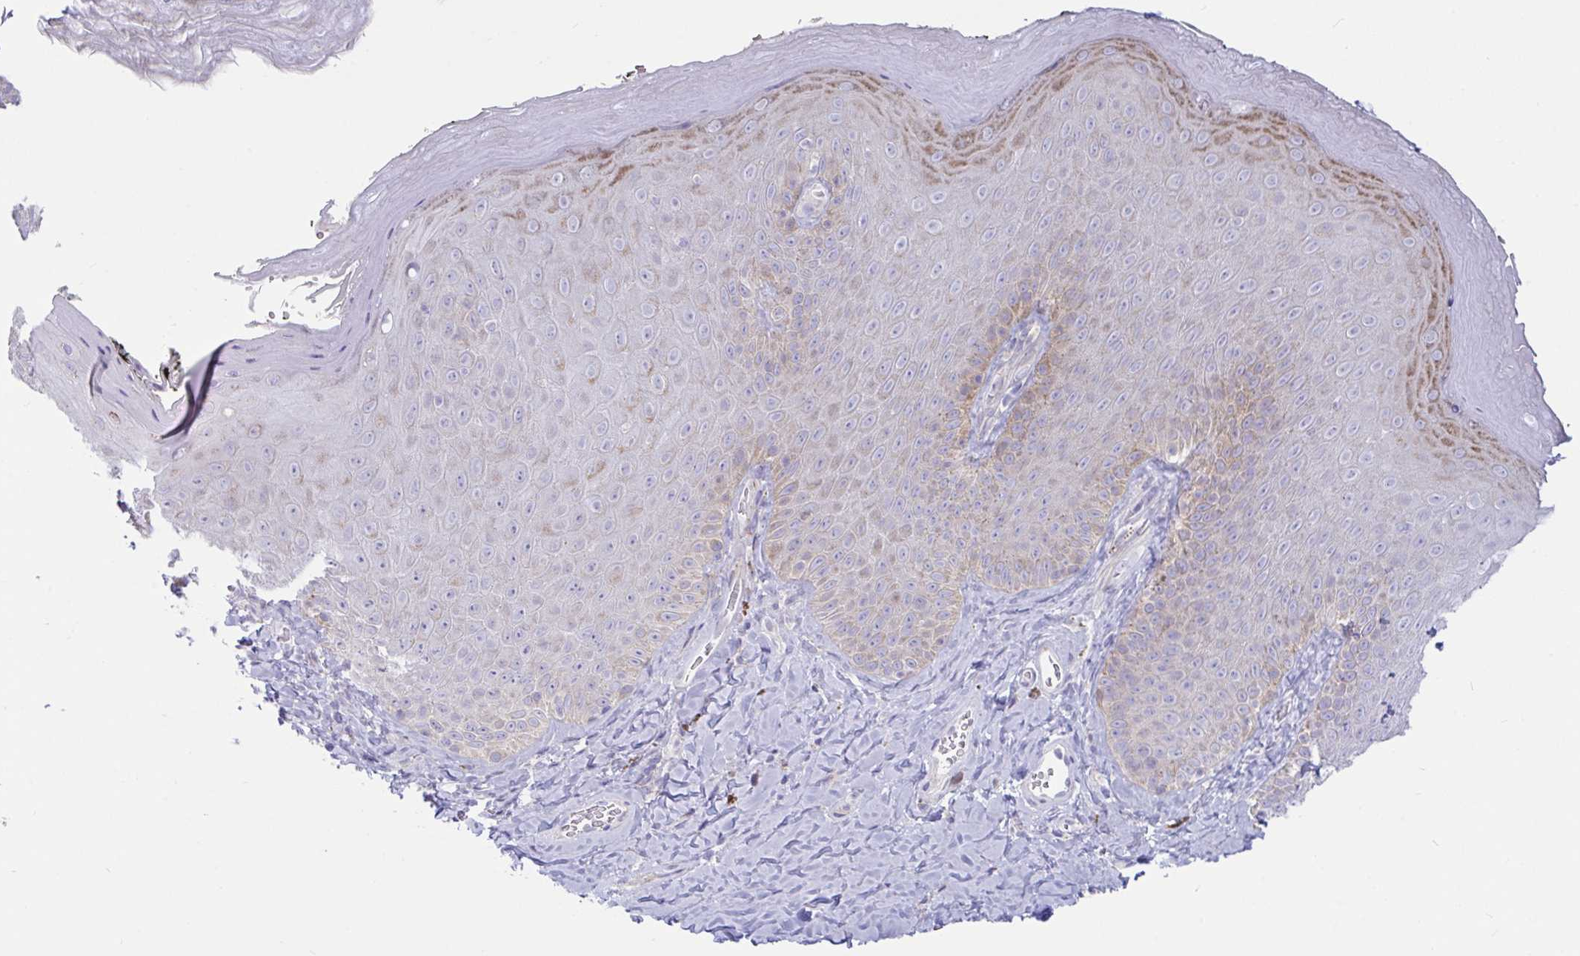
{"staining": {"intensity": "moderate", "quantity": "25%-75%", "location": "cytoplasmic/membranous"}, "tissue": "skin", "cell_type": "Epidermal cells", "image_type": "normal", "snomed": [{"axis": "morphology", "description": "Normal tissue, NOS"}, {"axis": "topography", "description": "Anal"}, {"axis": "topography", "description": "Peripheral nerve tissue"}], "caption": "This image demonstrates normal skin stained with immunohistochemistry (IHC) to label a protein in brown. The cytoplasmic/membranous of epidermal cells show moderate positivity for the protein. Nuclei are counter-stained blue.", "gene": "DTX3", "patient": {"sex": "male", "age": 53}}